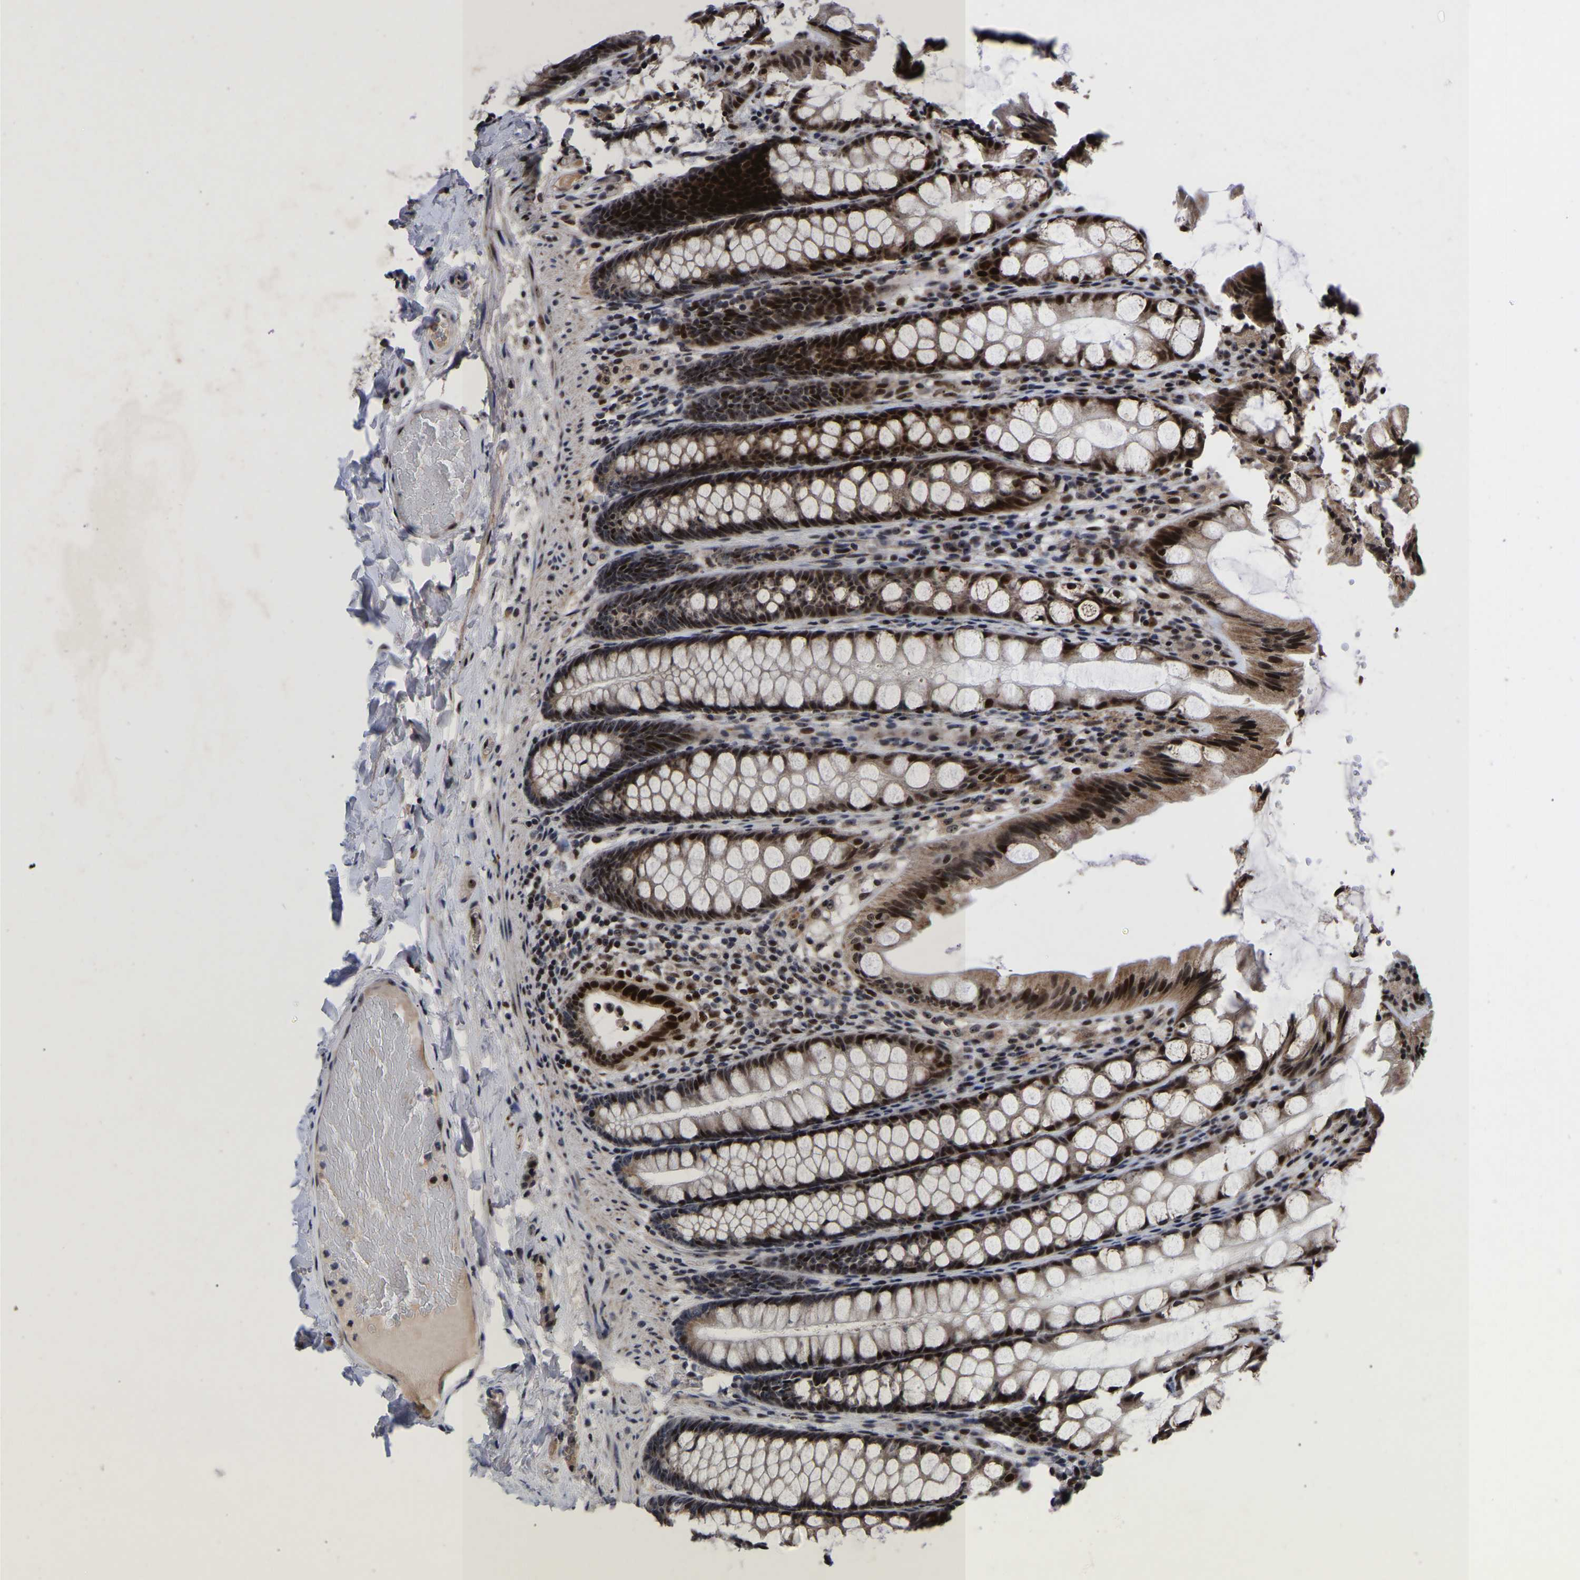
{"staining": {"intensity": "weak", "quantity": "25%-75%", "location": "nuclear"}, "tissue": "colon", "cell_type": "Endothelial cells", "image_type": "normal", "snomed": [{"axis": "morphology", "description": "Normal tissue, NOS"}, {"axis": "topography", "description": "Colon"}], "caption": "Protein expression analysis of benign colon displays weak nuclear positivity in approximately 25%-75% of endothelial cells.", "gene": "JUNB", "patient": {"sex": "male", "age": 47}}